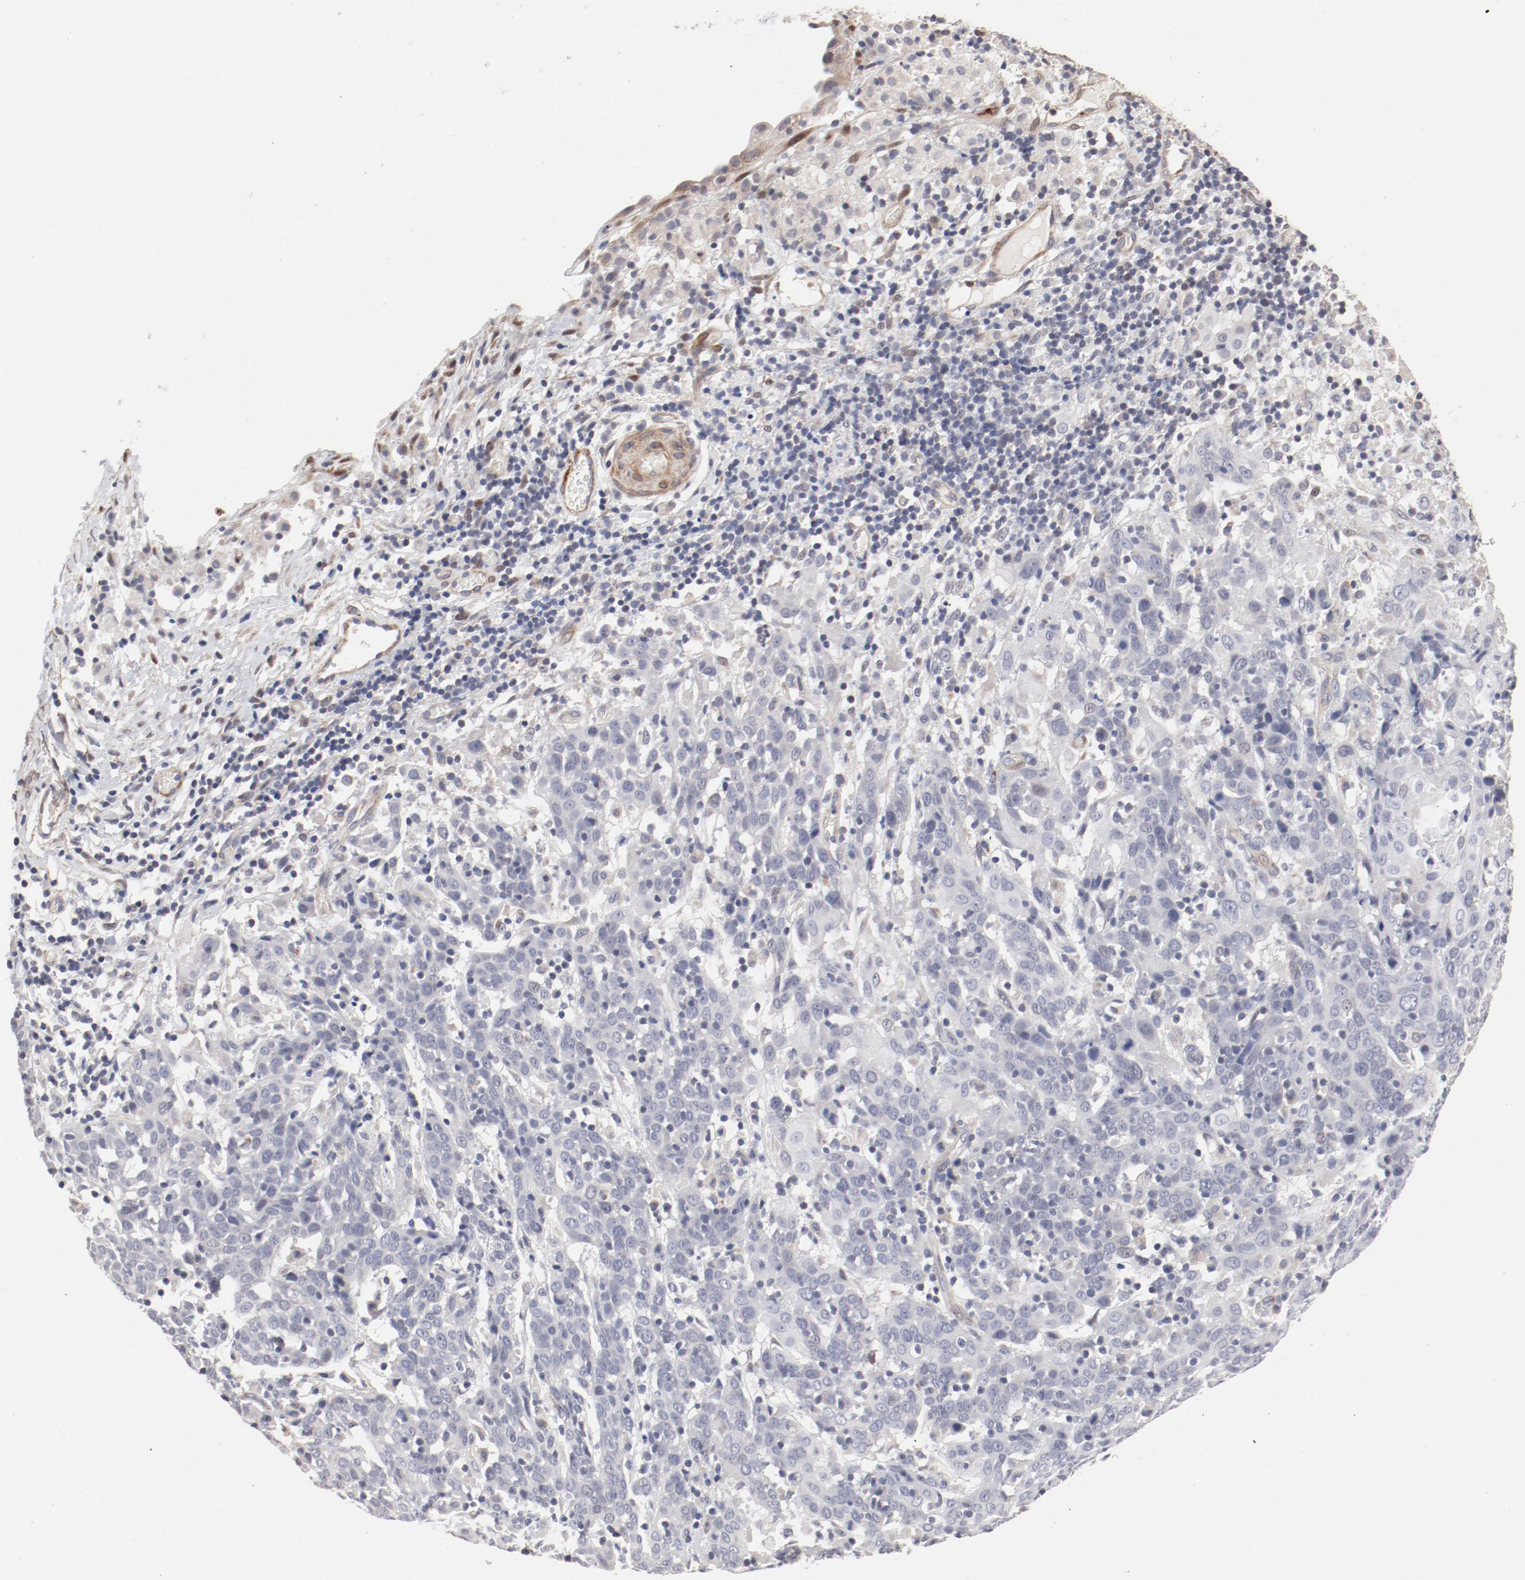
{"staining": {"intensity": "negative", "quantity": "none", "location": "none"}, "tissue": "cervical cancer", "cell_type": "Tumor cells", "image_type": "cancer", "snomed": [{"axis": "morphology", "description": "Normal tissue, NOS"}, {"axis": "morphology", "description": "Squamous cell carcinoma, NOS"}, {"axis": "topography", "description": "Cervix"}], "caption": "Tumor cells are negative for brown protein staining in squamous cell carcinoma (cervical).", "gene": "MAGED4", "patient": {"sex": "female", "age": 67}}